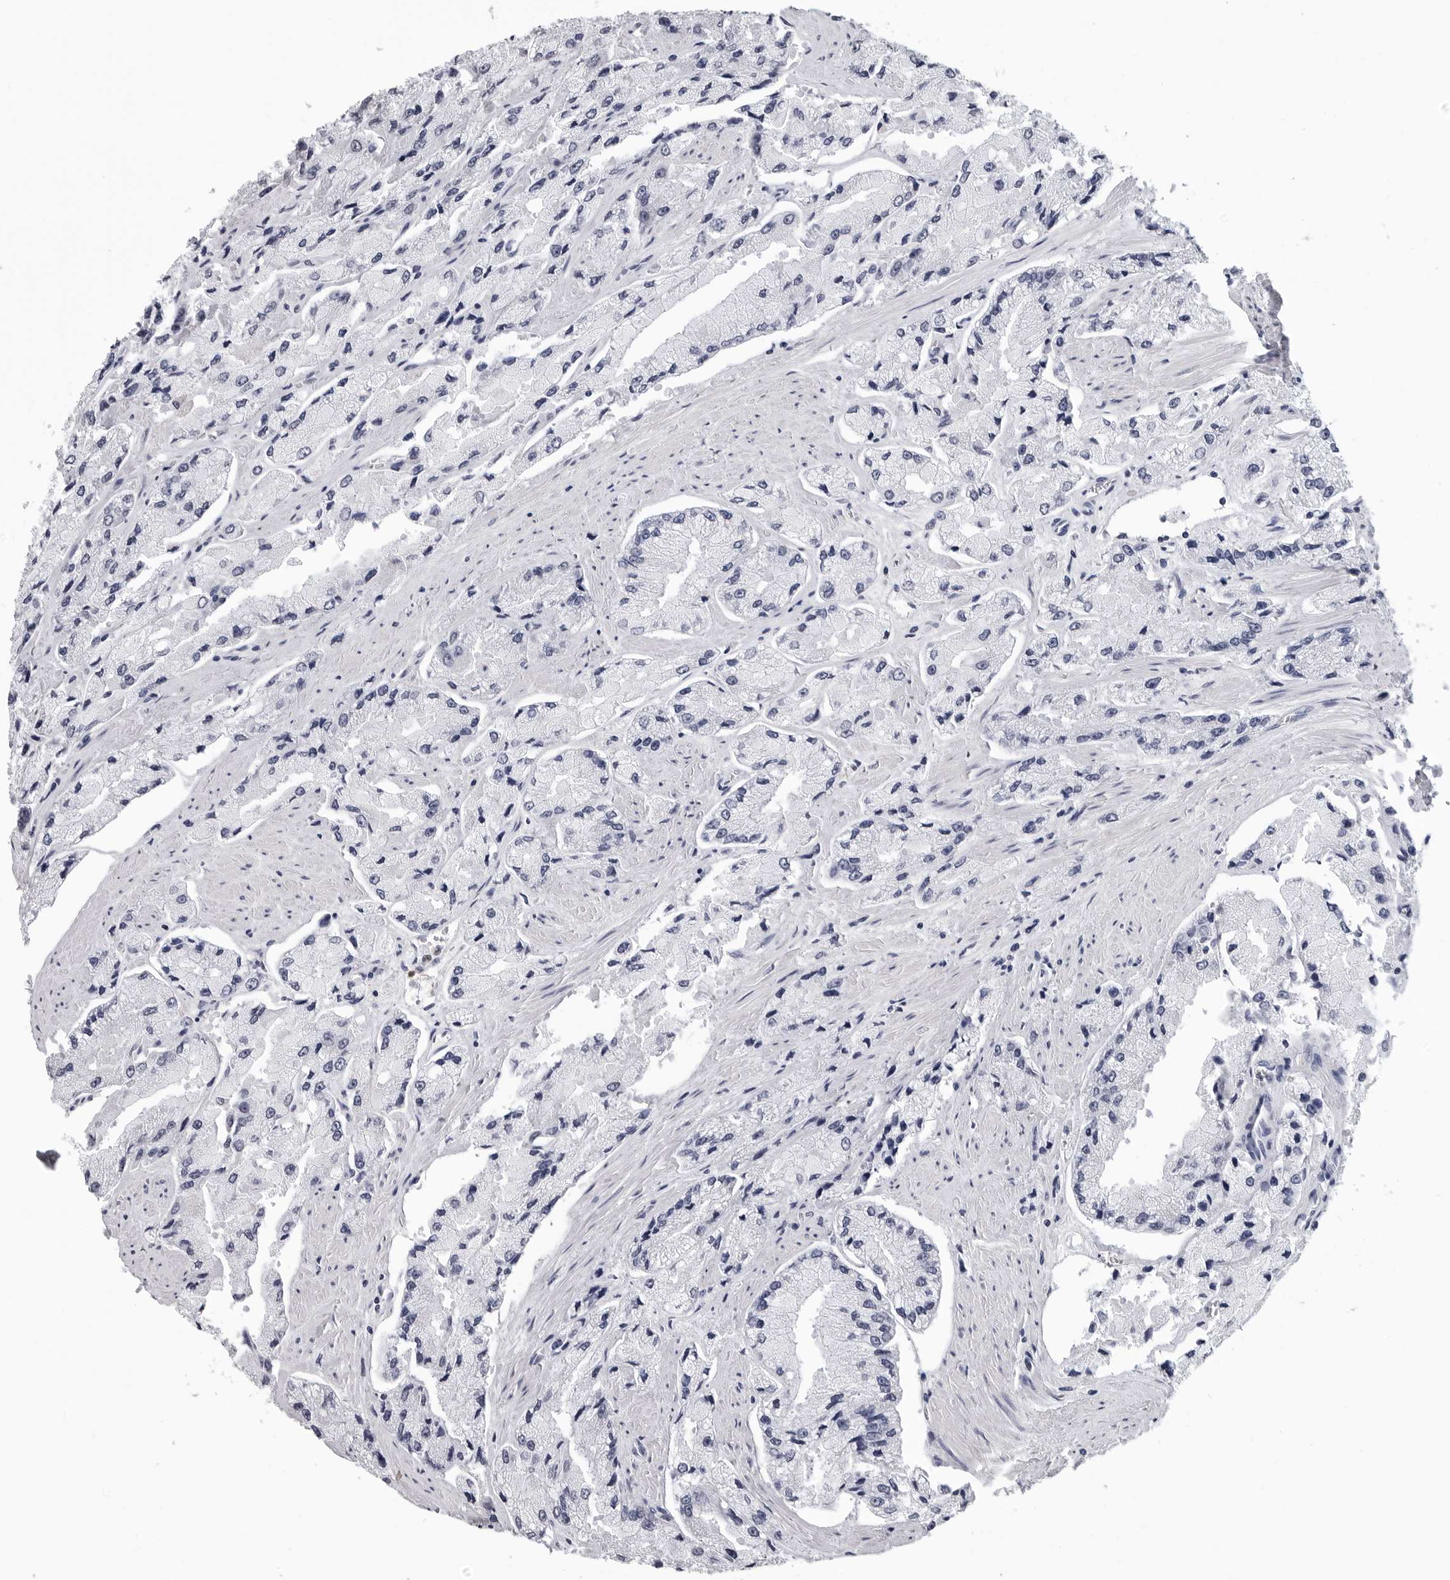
{"staining": {"intensity": "negative", "quantity": "none", "location": "none"}, "tissue": "prostate cancer", "cell_type": "Tumor cells", "image_type": "cancer", "snomed": [{"axis": "morphology", "description": "Adenocarcinoma, High grade"}, {"axis": "topography", "description": "Prostate"}], "caption": "Immunohistochemistry photomicrograph of neoplastic tissue: prostate cancer stained with DAB (3,3'-diaminobenzidine) demonstrates no significant protein positivity in tumor cells.", "gene": "TRMT13", "patient": {"sex": "male", "age": 58}}